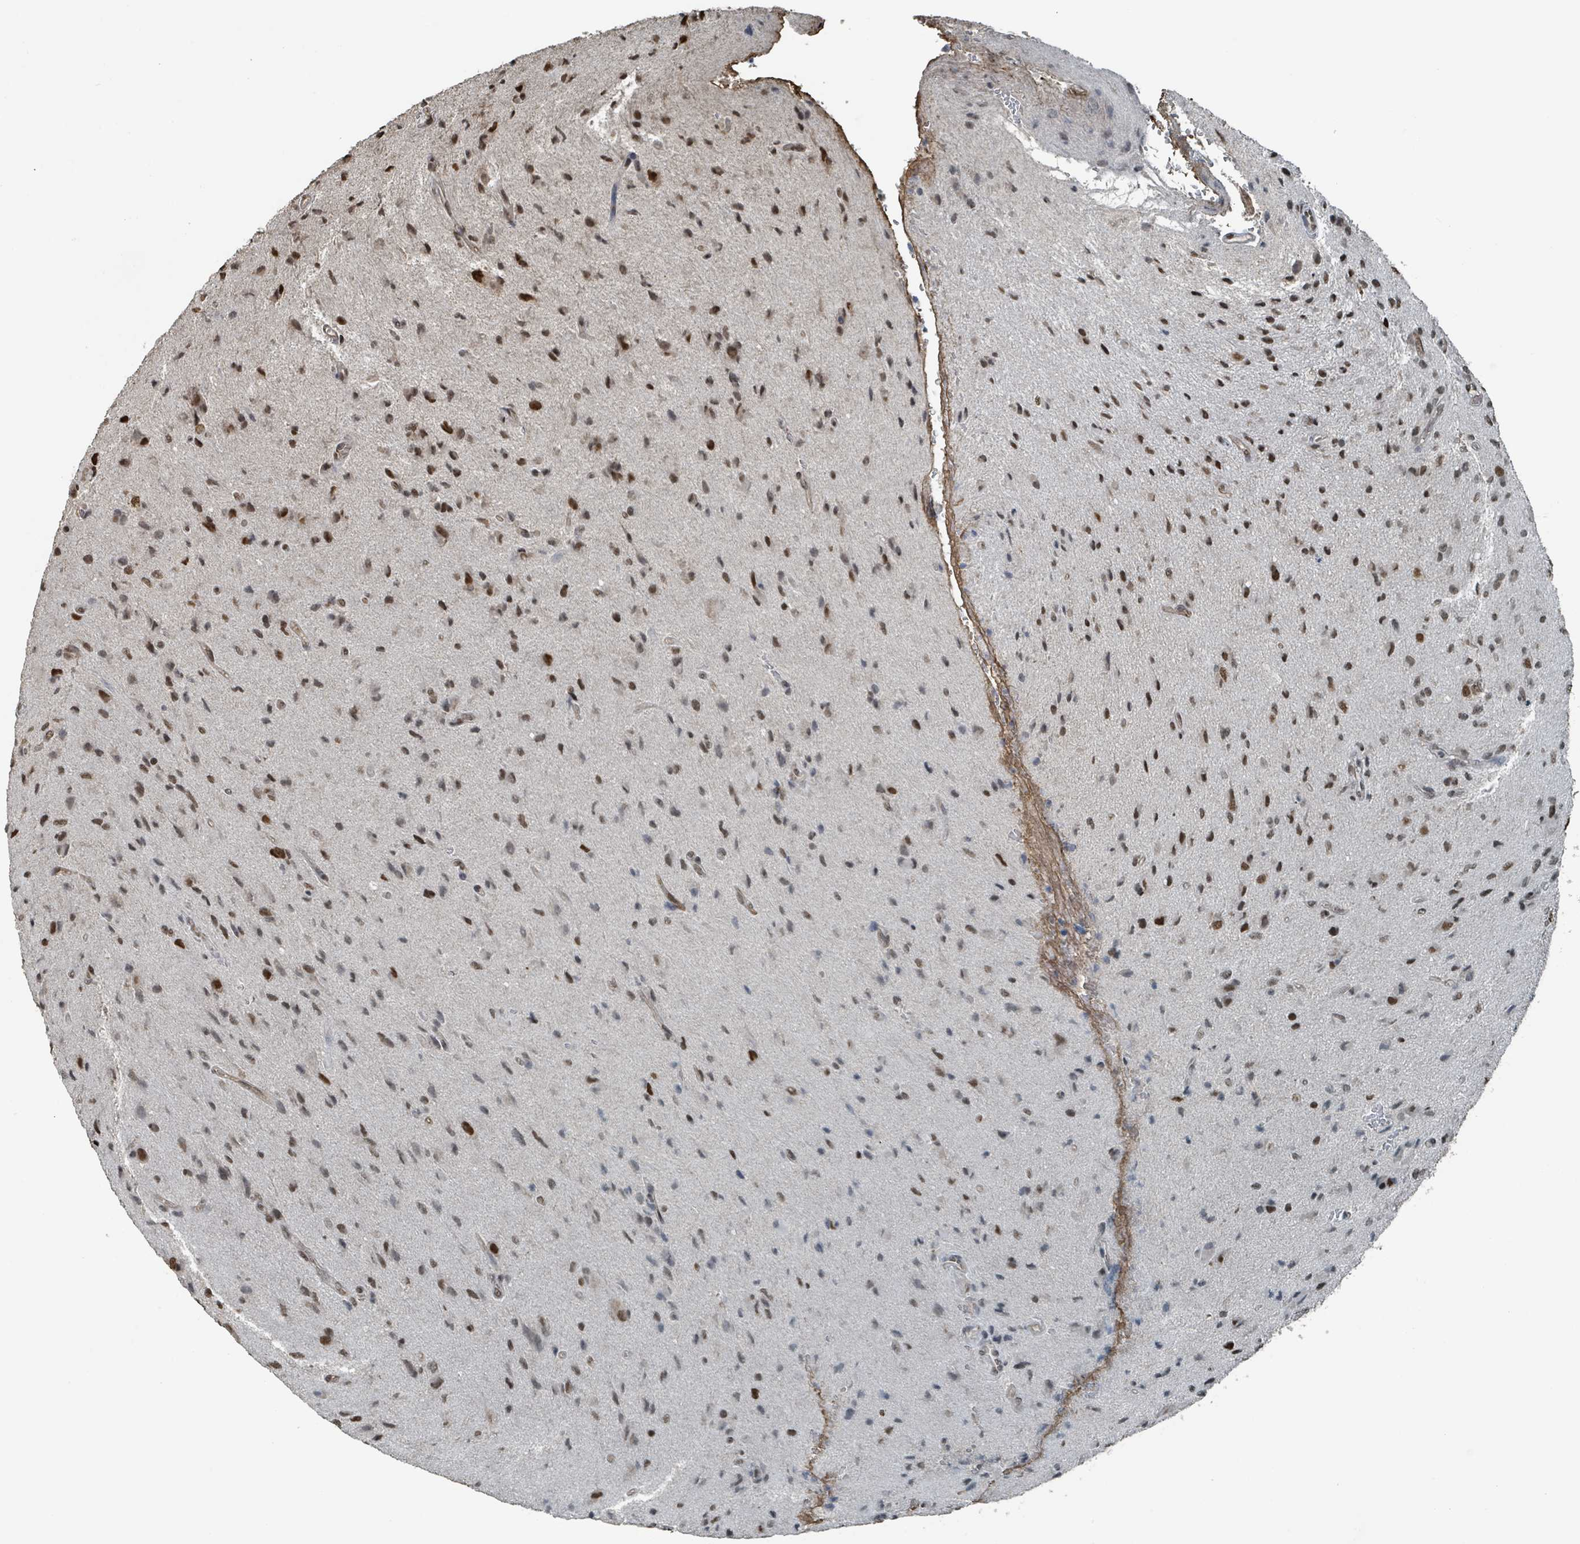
{"staining": {"intensity": "moderate", "quantity": ">75%", "location": "nuclear"}, "tissue": "glioma", "cell_type": "Tumor cells", "image_type": "cancer", "snomed": [{"axis": "morphology", "description": "Glioma, malignant, High grade"}, {"axis": "topography", "description": "Brain"}], "caption": "This is an image of immunohistochemistry (IHC) staining of malignant glioma (high-grade), which shows moderate positivity in the nuclear of tumor cells.", "gene": "PHIP", "patient": {"sex": "male", "age": 36}}